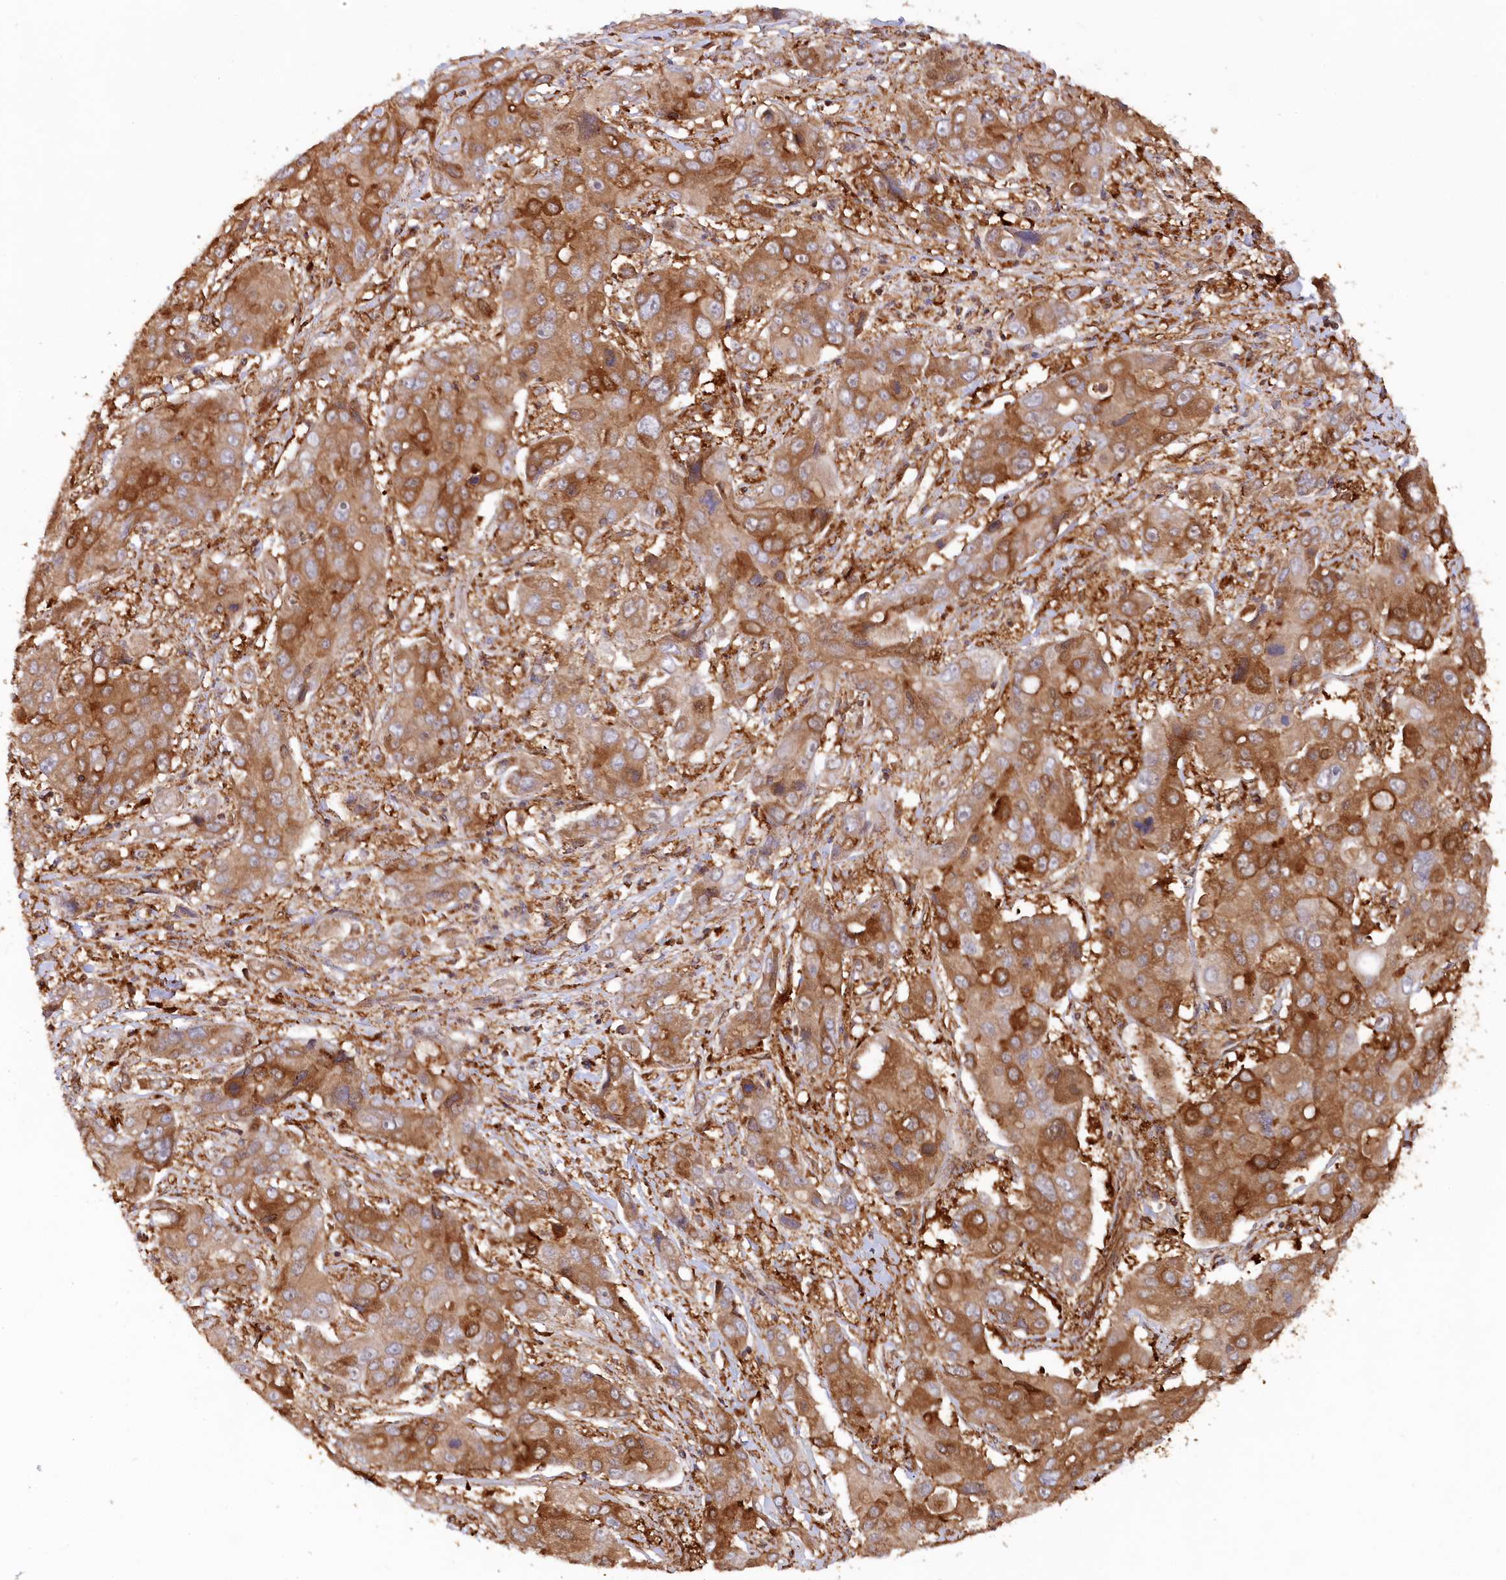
{"staining": {"intensity": "strong", "quantity": ">75%", "location": "cytoplasmic/membranous"}, "tissue": "liver cancer", "cell_type": "Tumor cells", "image_type": "cancer", "snomed": [{"axis": "morphology", "description": "Cholangiocarcinoma"}, {"axis": "topography", "description": "Liver"}], "caption": "Cholangiocarcinoma (liver) stained with DAB (3,3'-diaminobenzidine) IHC demonstrates high levels of strong cytoplasmic/membranous staining in about >75% of tumor cells.", "gene": "PAIP2", "patient": {"sex": "male", "age": 67}}